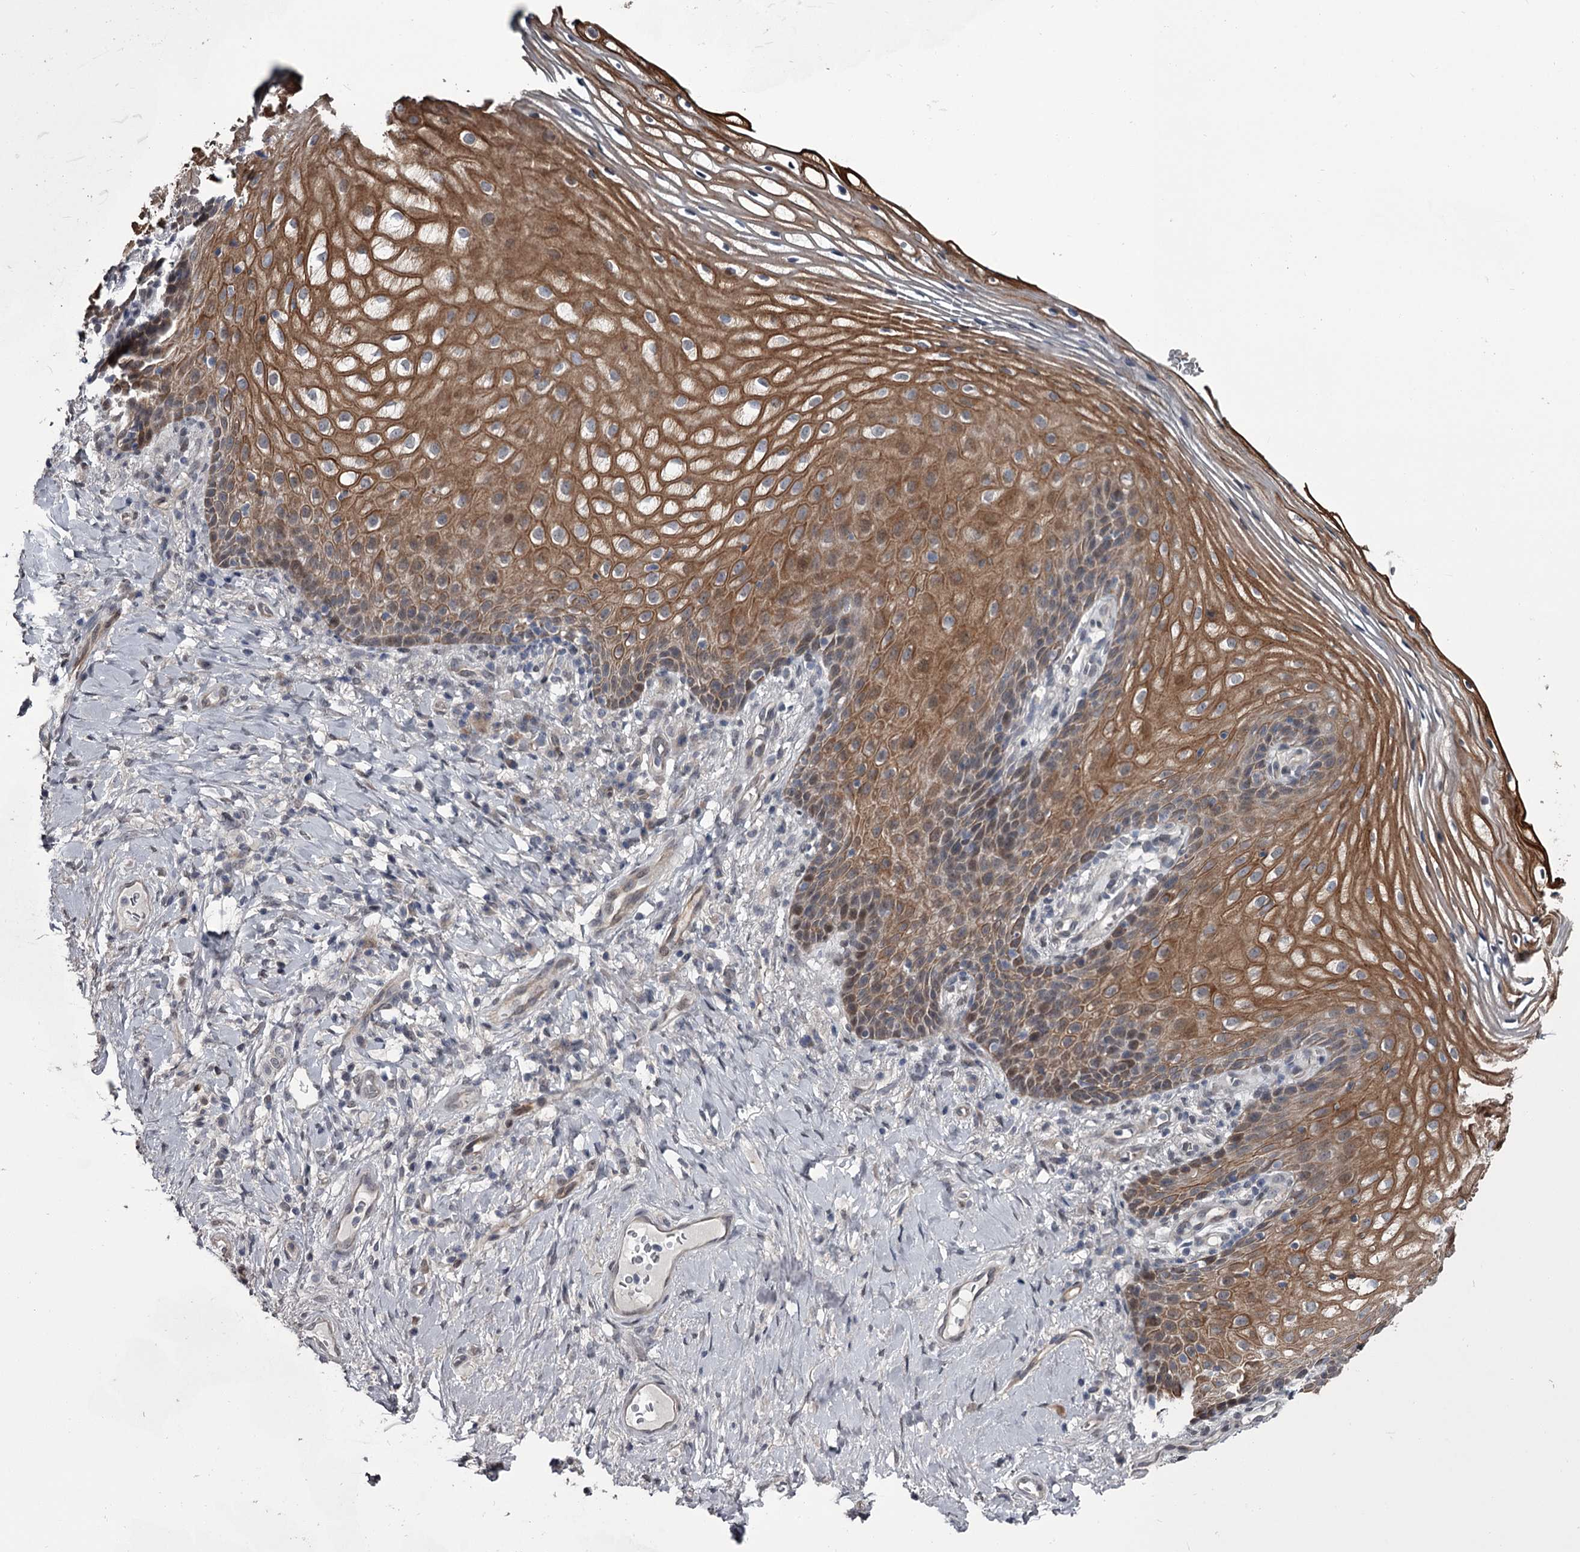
{"staining": {"intensity": "moderate", "quantity": ">75%", "location": "cytoplasmic/membranous"}, "tissue": "vagina", "cell_type": "Squamous epithelial cells", "image_type": "normal", "snomed": [{"axis": "morphology", "description": "Normal tissue, NOS"}, {"axis": "topography", "description": "Vagina"}], "caption": "The image displays immunohistochemical staining of unremarkable vagina. There is moderate cytoplasmic/membranous expression is identified in approximately >75% of squamous epithelial cells. (Stains: DAB (3,3'-diaminobenzidine) in brown, nuclei in blue, Microscopy: brightfield microscopy at high magnification).", "gene": "PRPF40B", "patient": {"sex": "female", "age": 60}}